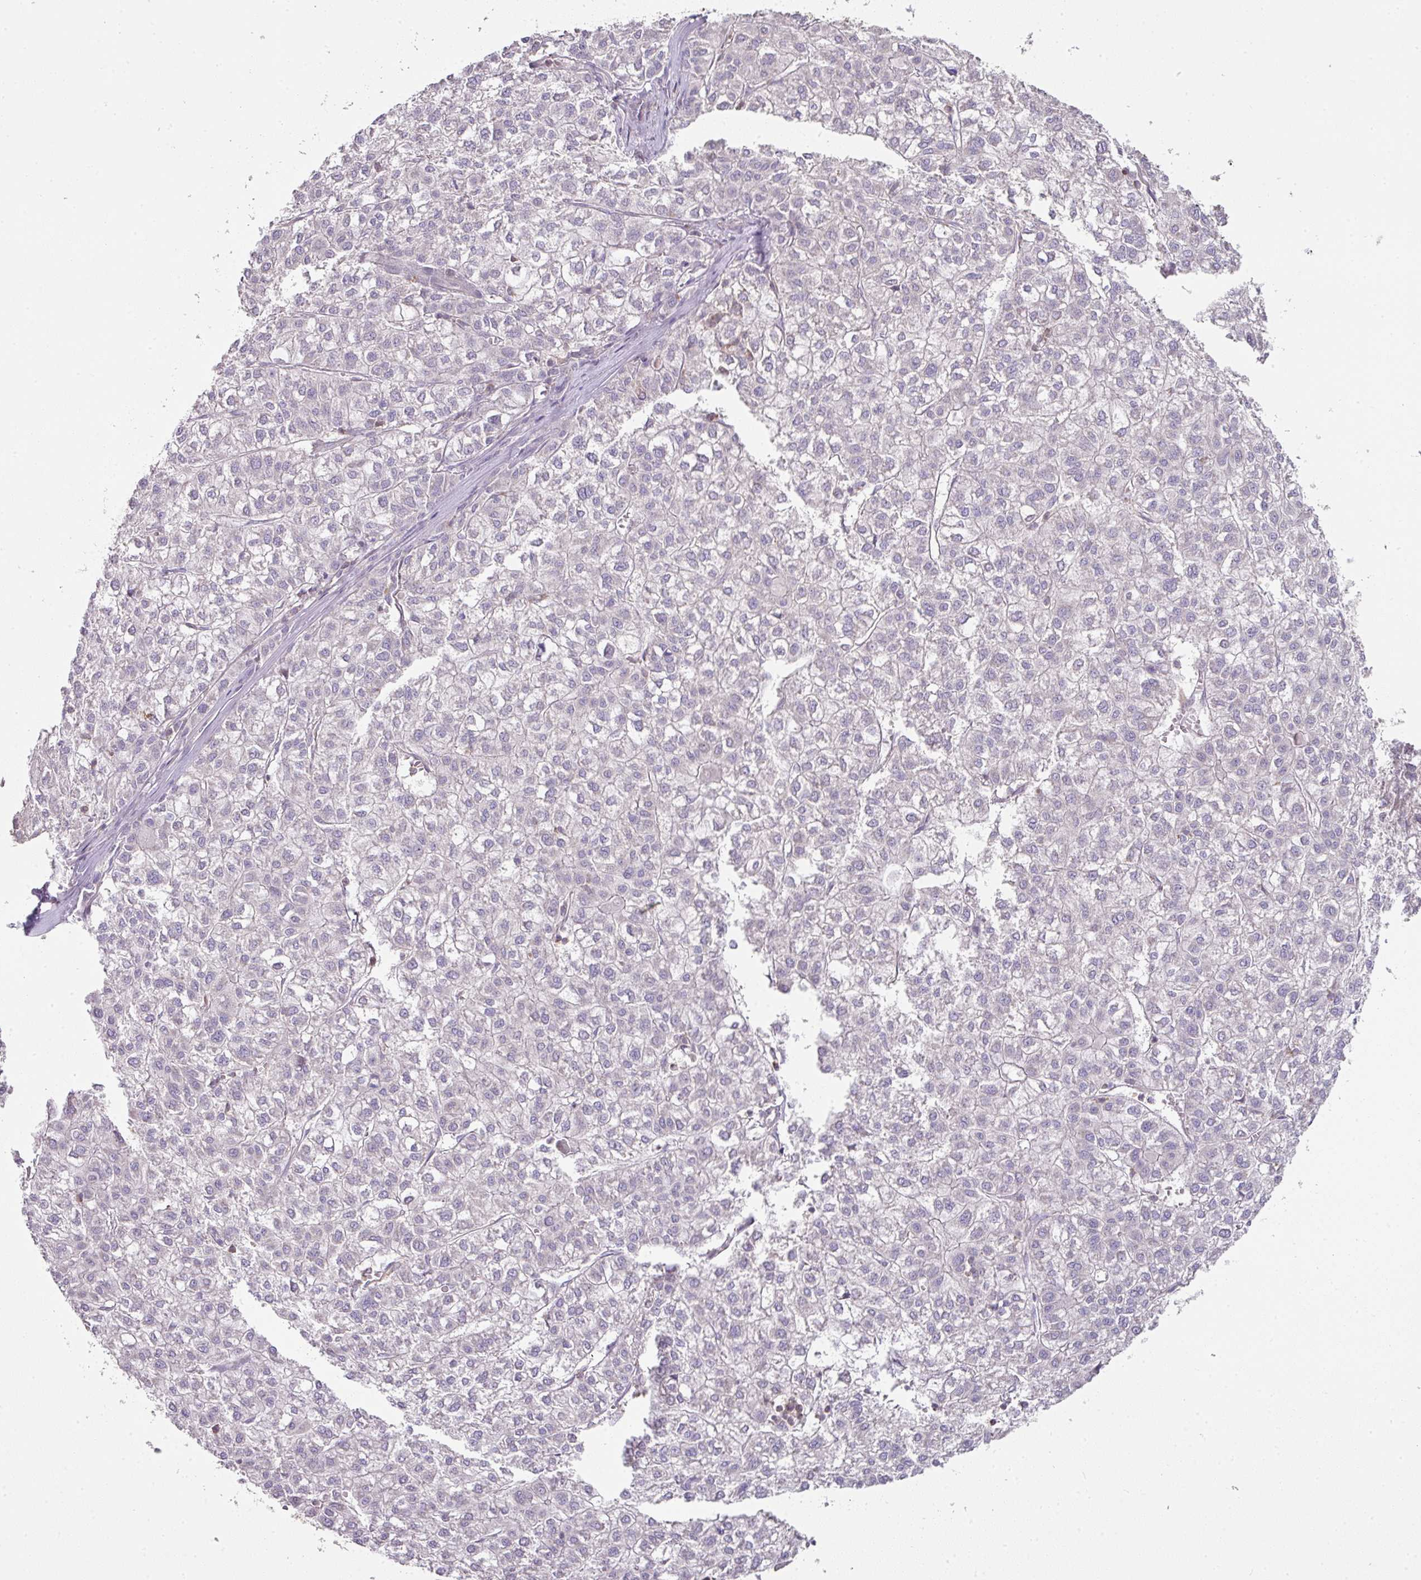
{"staining": {"intensity": "negative", "quantity": "none", "location": "none"}, "tissue": "liver cancer", "cell_type": "Tumor cells", "image_type": "cancer", "snomed": [{"axis": "morphology", "description": "Carcinoma, Hepatocellular, NOS"}, {"axis": "topography", "description": "Liver"}], "caption": "Immunohistochemistry (IHC) photomicrograph of neoplastic tissue: human liver cancer (hepatocellular carcinoma) stained with DAB exhibits no significant protein staining in tumor cells.", "gene": "ANKRD18A", "patient": {"sex": "female", "age": 43}}